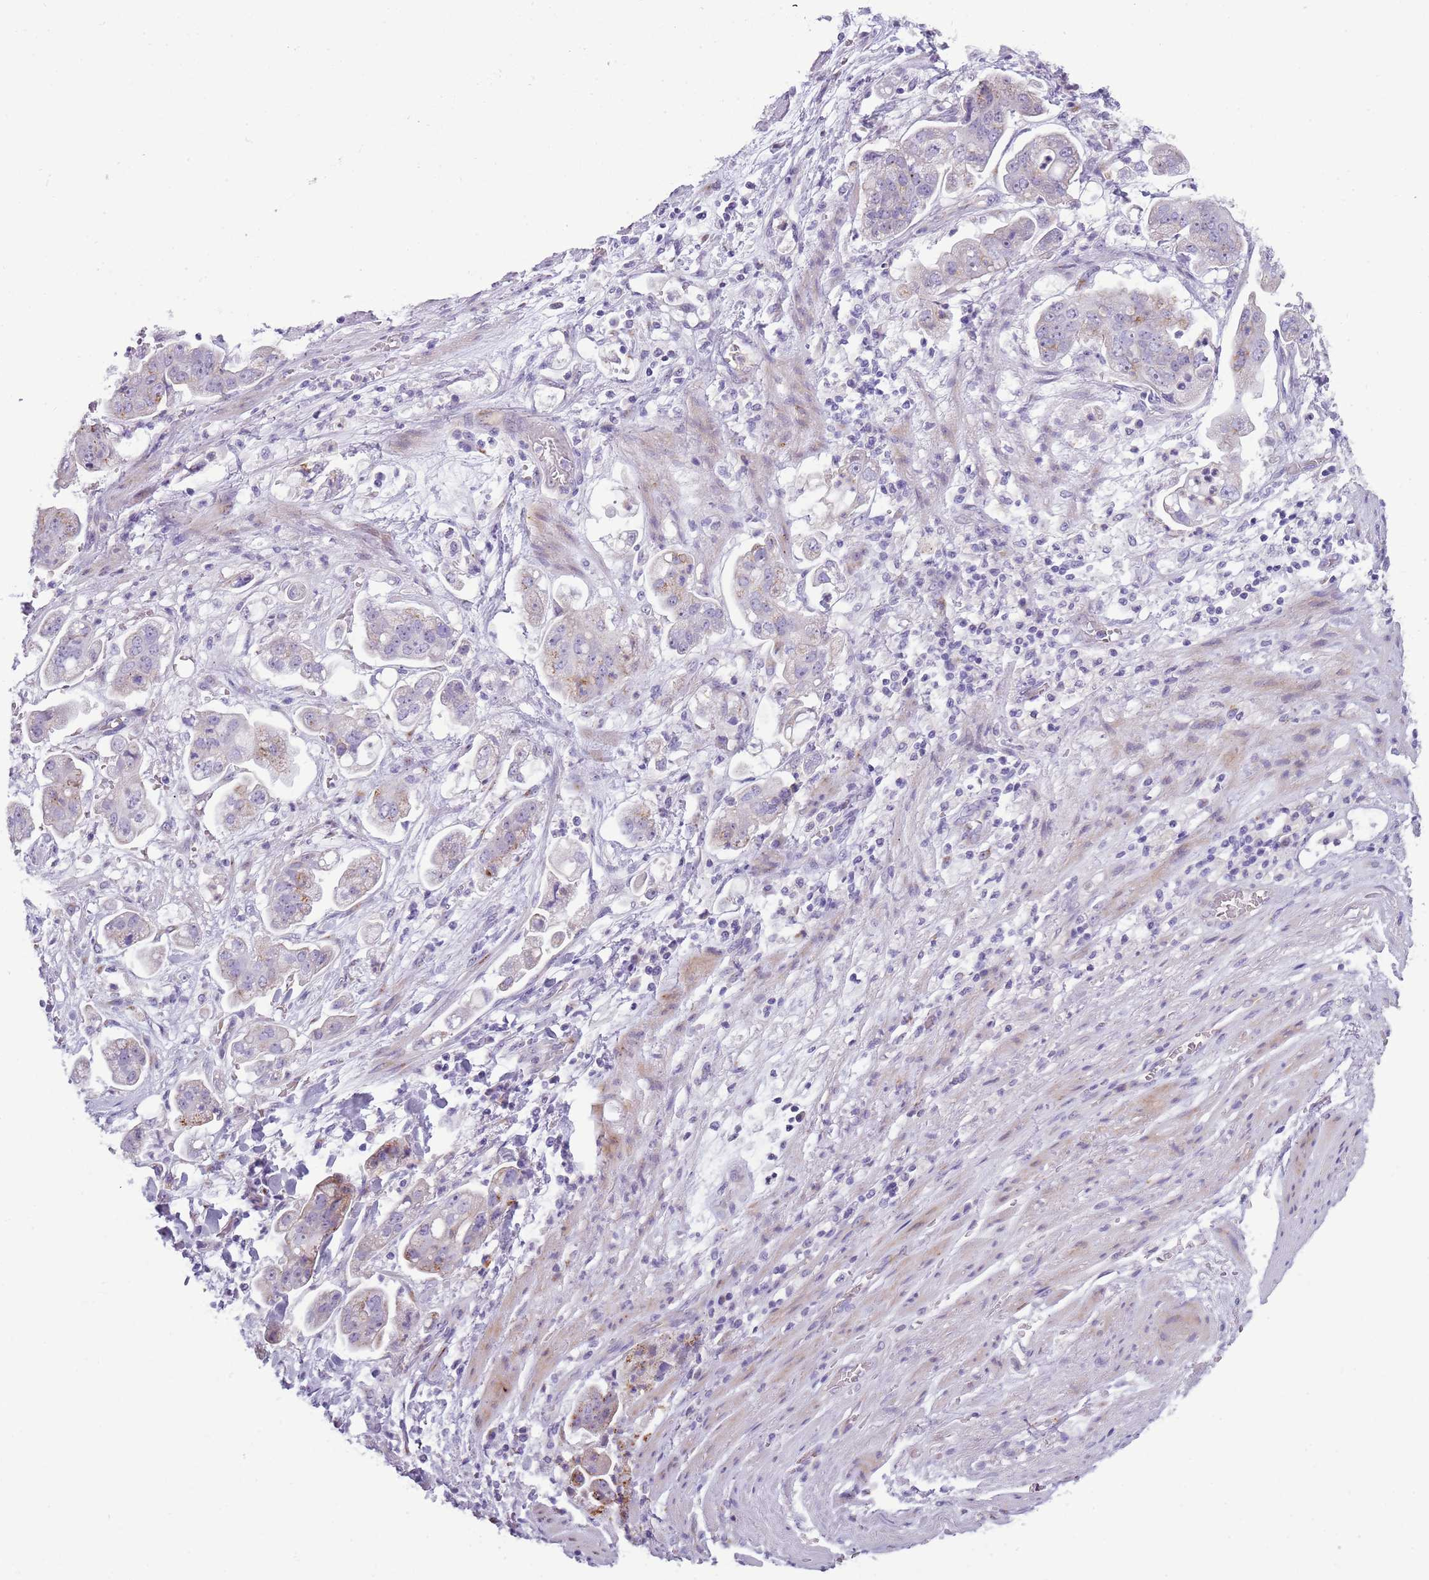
{"staining": {"intensity": "weak", "quantity": "<25%", "location": "cytoplasmic/membranous"}, "tissue": "stomach cancer", "cell_type": "Tumor cells", "image_type": "cancer", "snomed": [{"axis": "morphology", "description": "Adenocarcinoma, NOS"}, {"axis": "topography", "description": "Stomach"}], "caption": "Tumor cells show no significant protein positivity in stomach adenocarcinoma.", "gene": "NBPF6", "patient": {"sex": "male", "age": 62}}